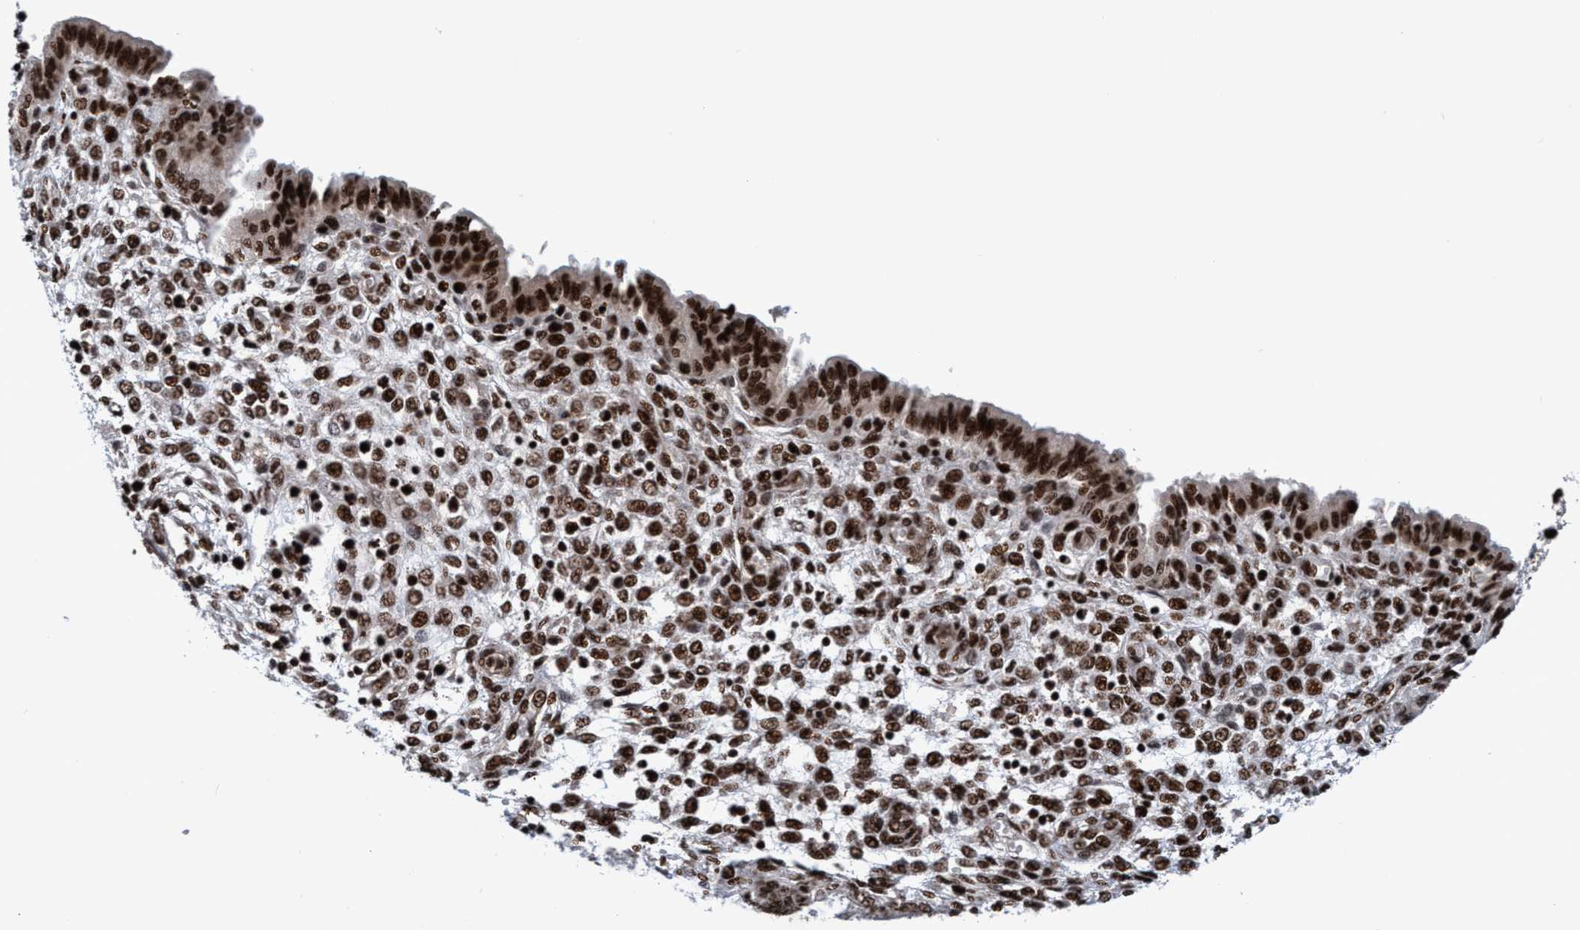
{"staining": {"intensity": "strong", "quantity": ">75%", "location": "nuclear"}, "tissue": "endometrium", "cell_type": "Cells in endometrial stroma", "image_type": "normal", "snomed": [{"axis": "morphology", "description": "Normal tissue, NOS"}, {"axis": "topography", "description": "Endometrium"}], "caption": "Brown immunohistochemical staining in benign endometrium demonstrates strong nuclear expression in approximately >75% of cells in endometrial stroma. The protein of interest is stained brown, and the nuclei are stained in blue (DAB IHC with brightfield microscopy, high magnification).", "gene": "TOPBP1", "patient": {"sex": "female", "age": 33}}